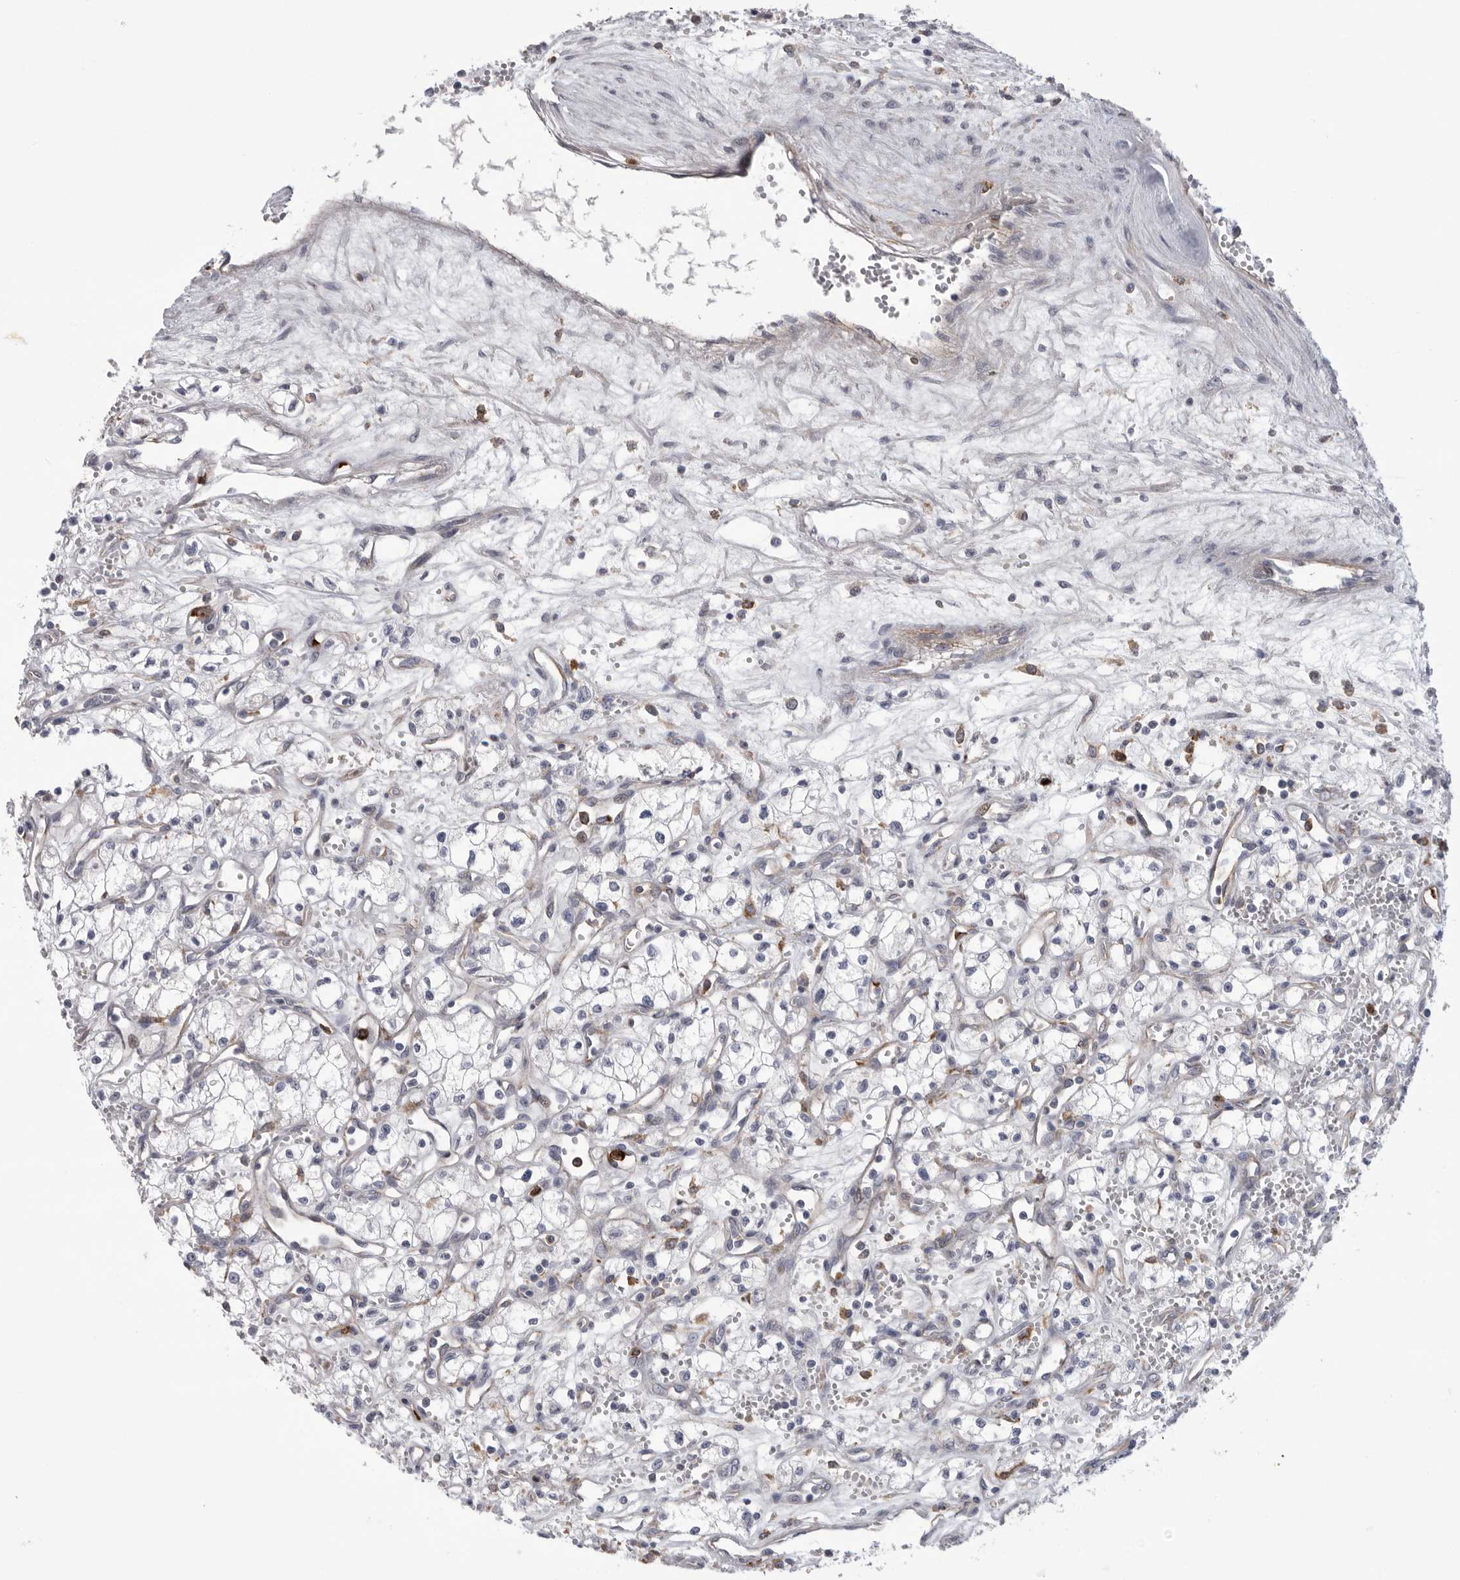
{"staining": {"intensity": "negative", "quantity": "none", "location": "none"}, "tissue": "renal cancer", "cell_type": "Tumor cells", "image_type": "cancer", "snomed": [{"axis": "morphology", "description": "Adenocarcinoma, NOS"}, {"axis": "topography", "description": "Kidney"}], "caption": "A photomicrograph of human renal cancer is negative for staining in tumor cells. The staining is performed using DAB brown chromogen with nuclei counter-stained in using hematoxylin.", "gene": "SIGLEC10", "patient": {"sex": "male", "age": 59}}